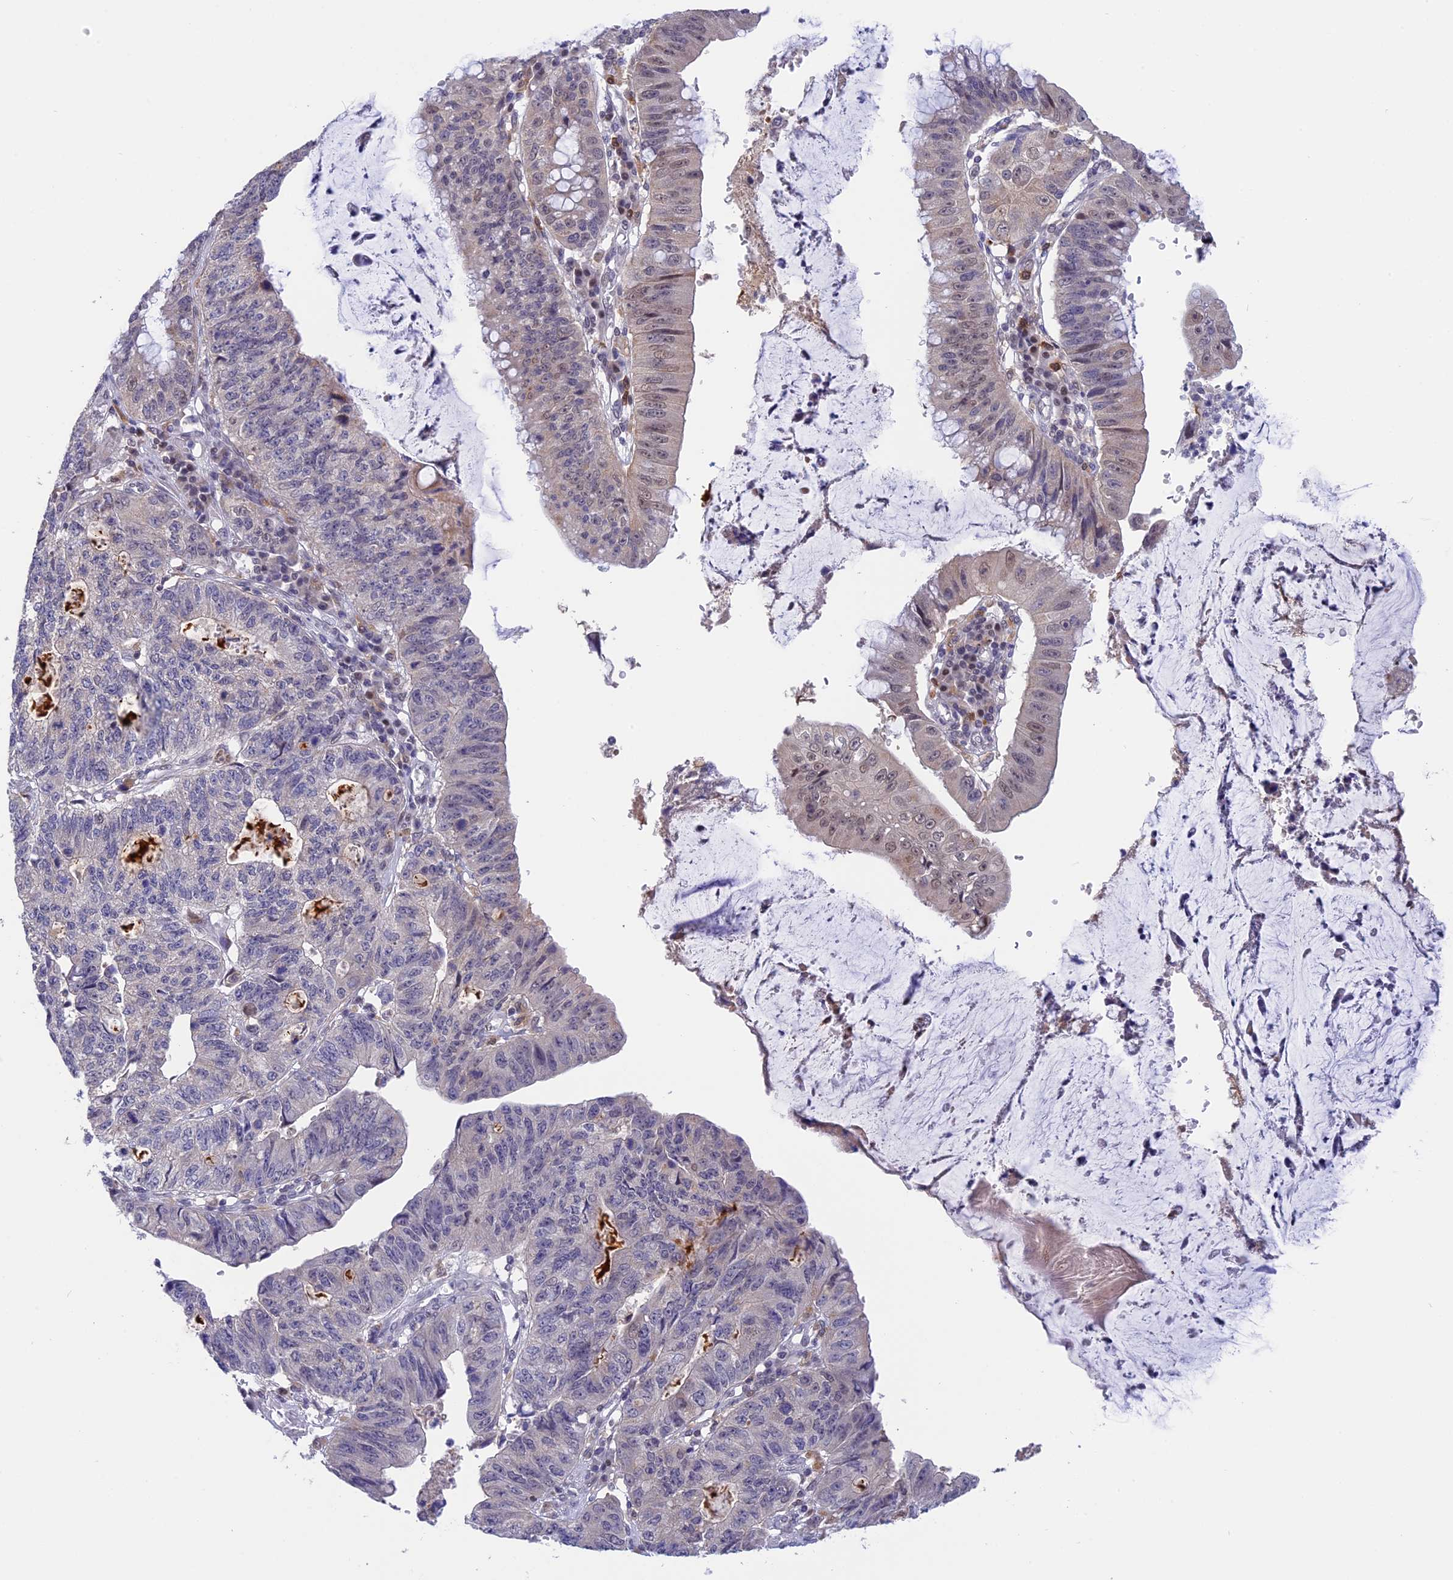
{"staining": {"intensity": "moderate", "quantity": "<25%", "location": "cytoplasmic/membranous,nuclear"}, "tissue": "stomach cancer", "cell_type": "Tumor cells", "image_type": "cancer", "snomed": [{"axis": "morphology", "description": "Adenocarcinoma, NOS"}, {"axis": "topography", "description": "Stomach"}], "caption": "Stomach adenocarcinoma tissue exhibits moderate cytoplasmic/membranous and nuclear staining in approximately <25% of tumor cells", "gene": "KCTD14", "patient": {"sex": "male", "age": 59}}